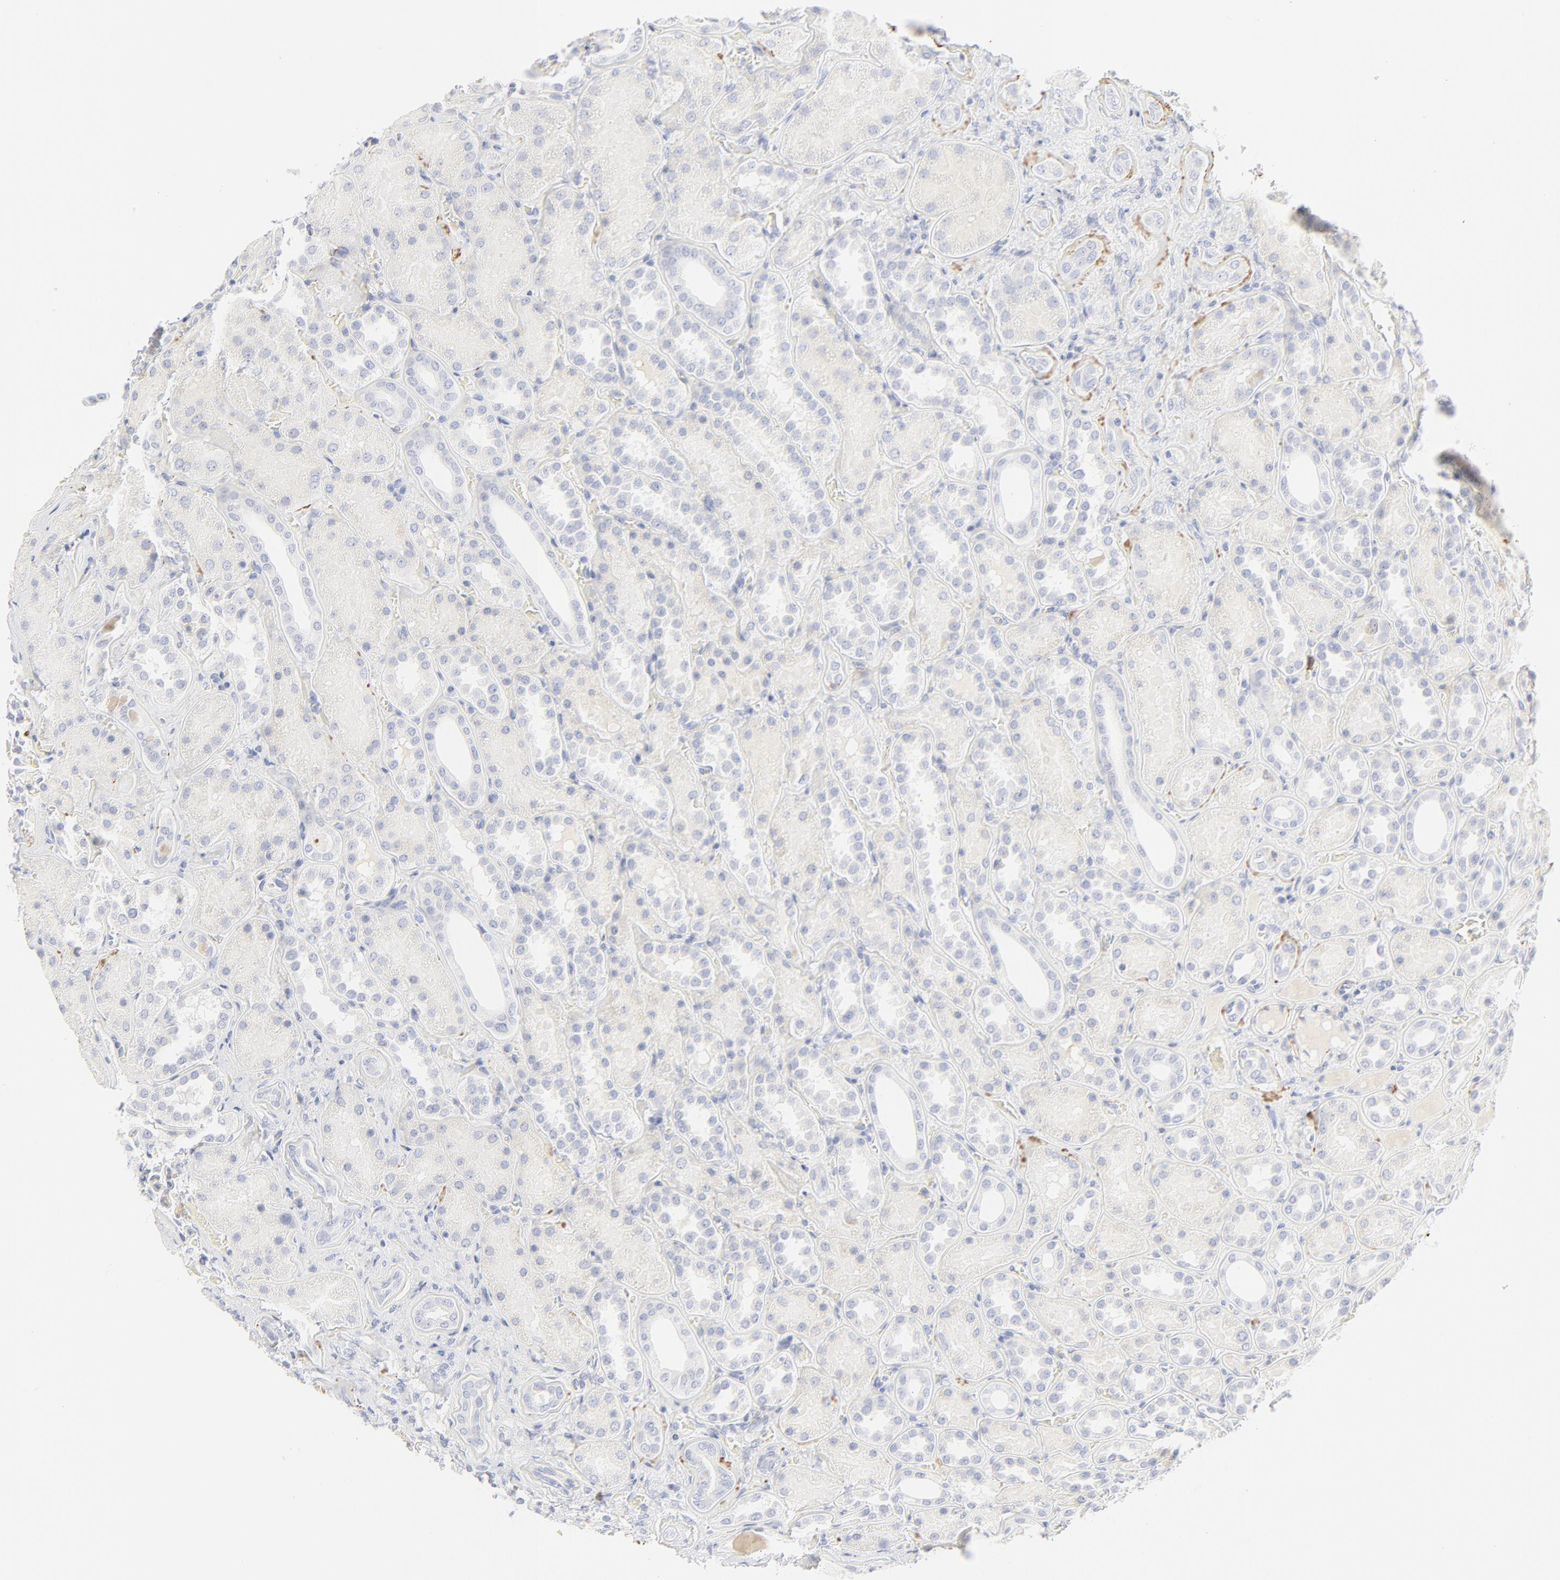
{"staining": {"intensity": "negative", "quantity": "none", "location": "none"}, "tissue": "kidney", "cell_type": "Cells in glomeruli", "image_type": "normal", "snomed": [{"axis": "morphology", "description": "Normal tissue, NOS"}, {"axis": "topography", "description": "Kidney"}], "caption": "Cells in glomeruli are negative for protein expression in benign human kidney.", "gene": "CCR7", "patient": {"sex": "male", "age": 28}}